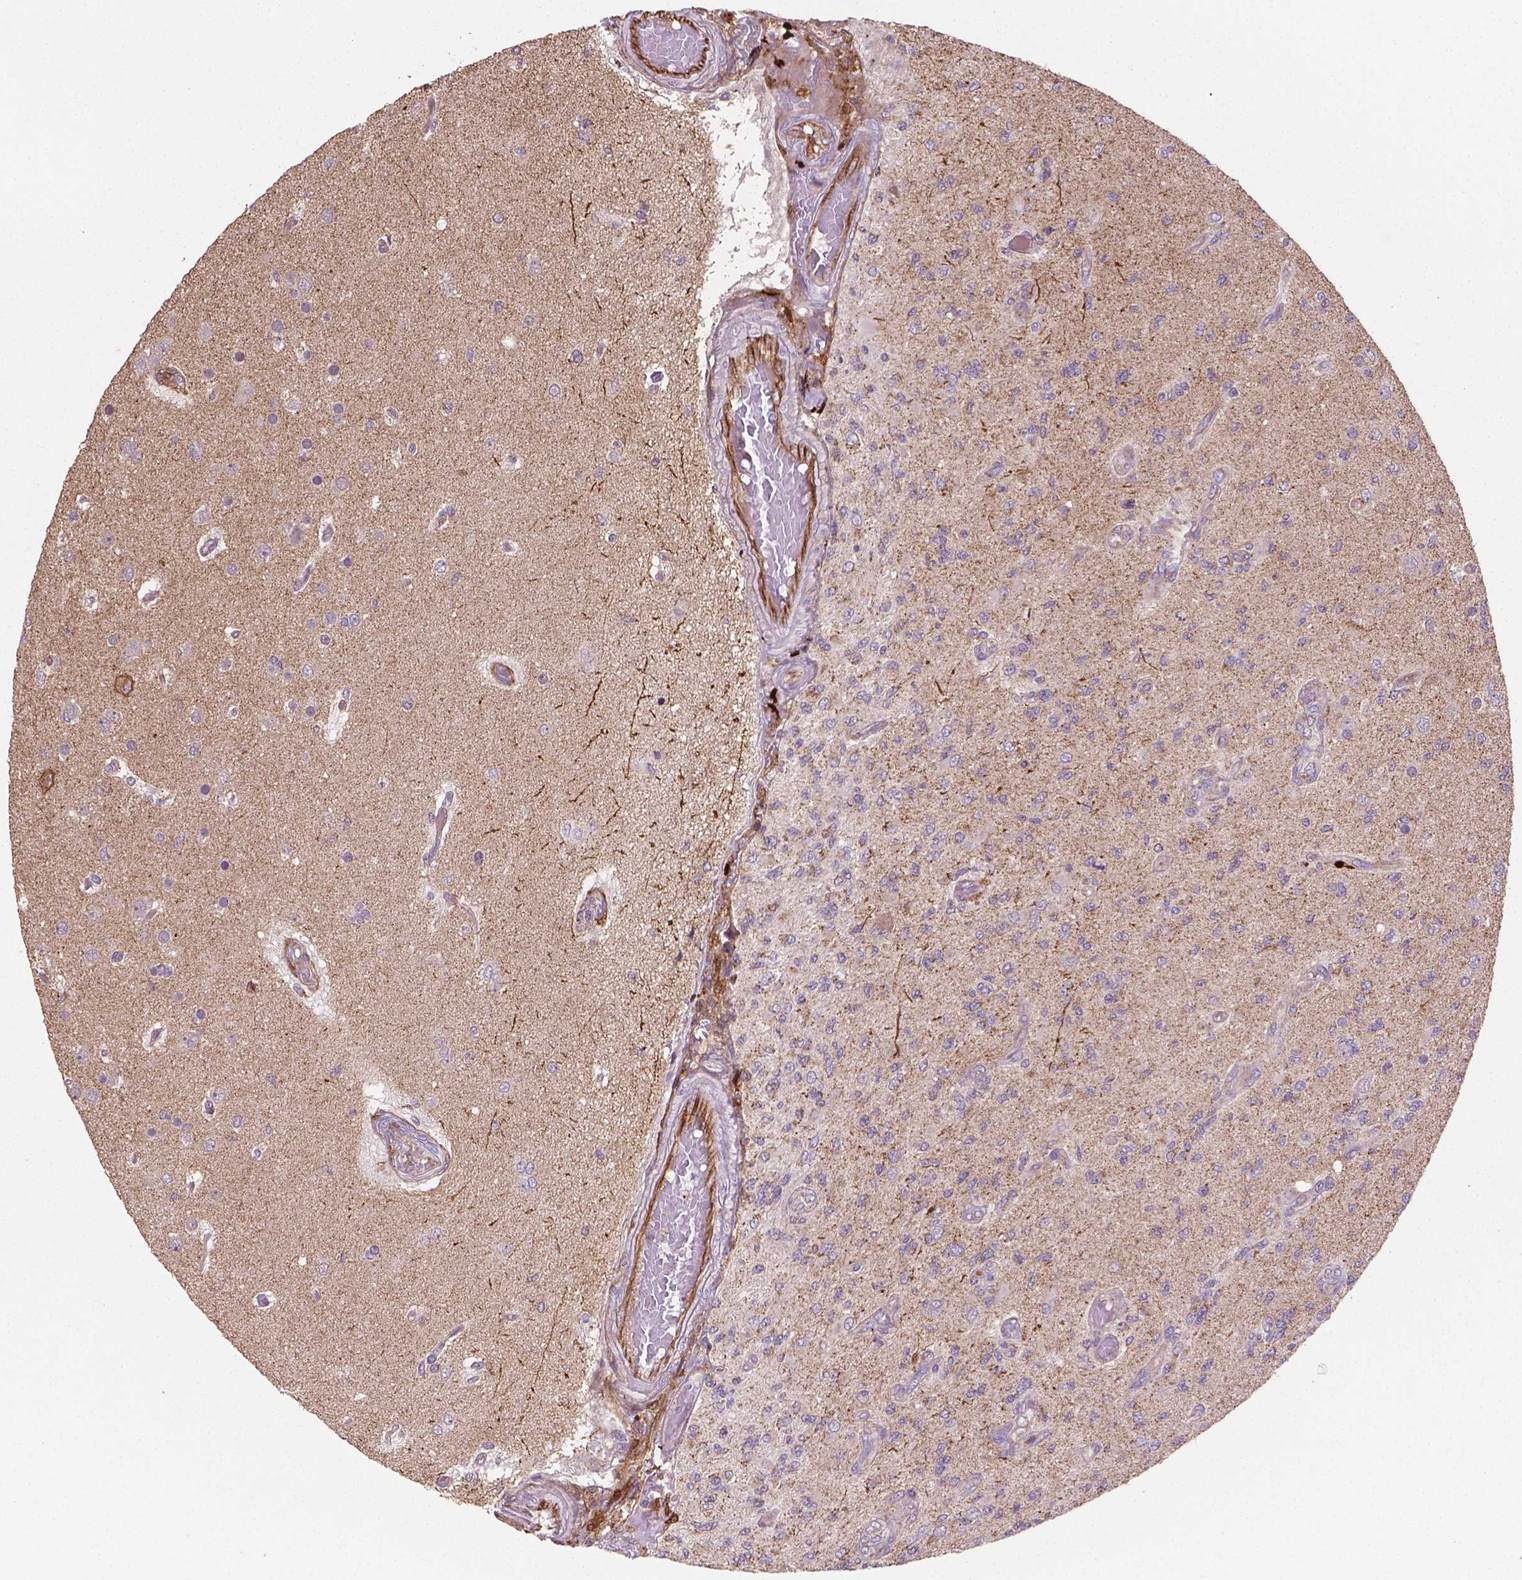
{"staining": {"intensity": "negative", "quantity": "none", "location": "none"}, "tissue": "glioma", "cell_type": "Tumor cells", "image_type": "cancer", "snomed": [{"axis": "morphology", "description": "Glioma, malignant, High grade"}, {"axis": "topography", "description": "Brain"}], "caption": "Immunohistochemistry (IHC) of malignant high-grade glioma demonstrates no expression in tumor cells.", "gene": "TCAF1", "patient": {"sex": "female", "age": 63}}